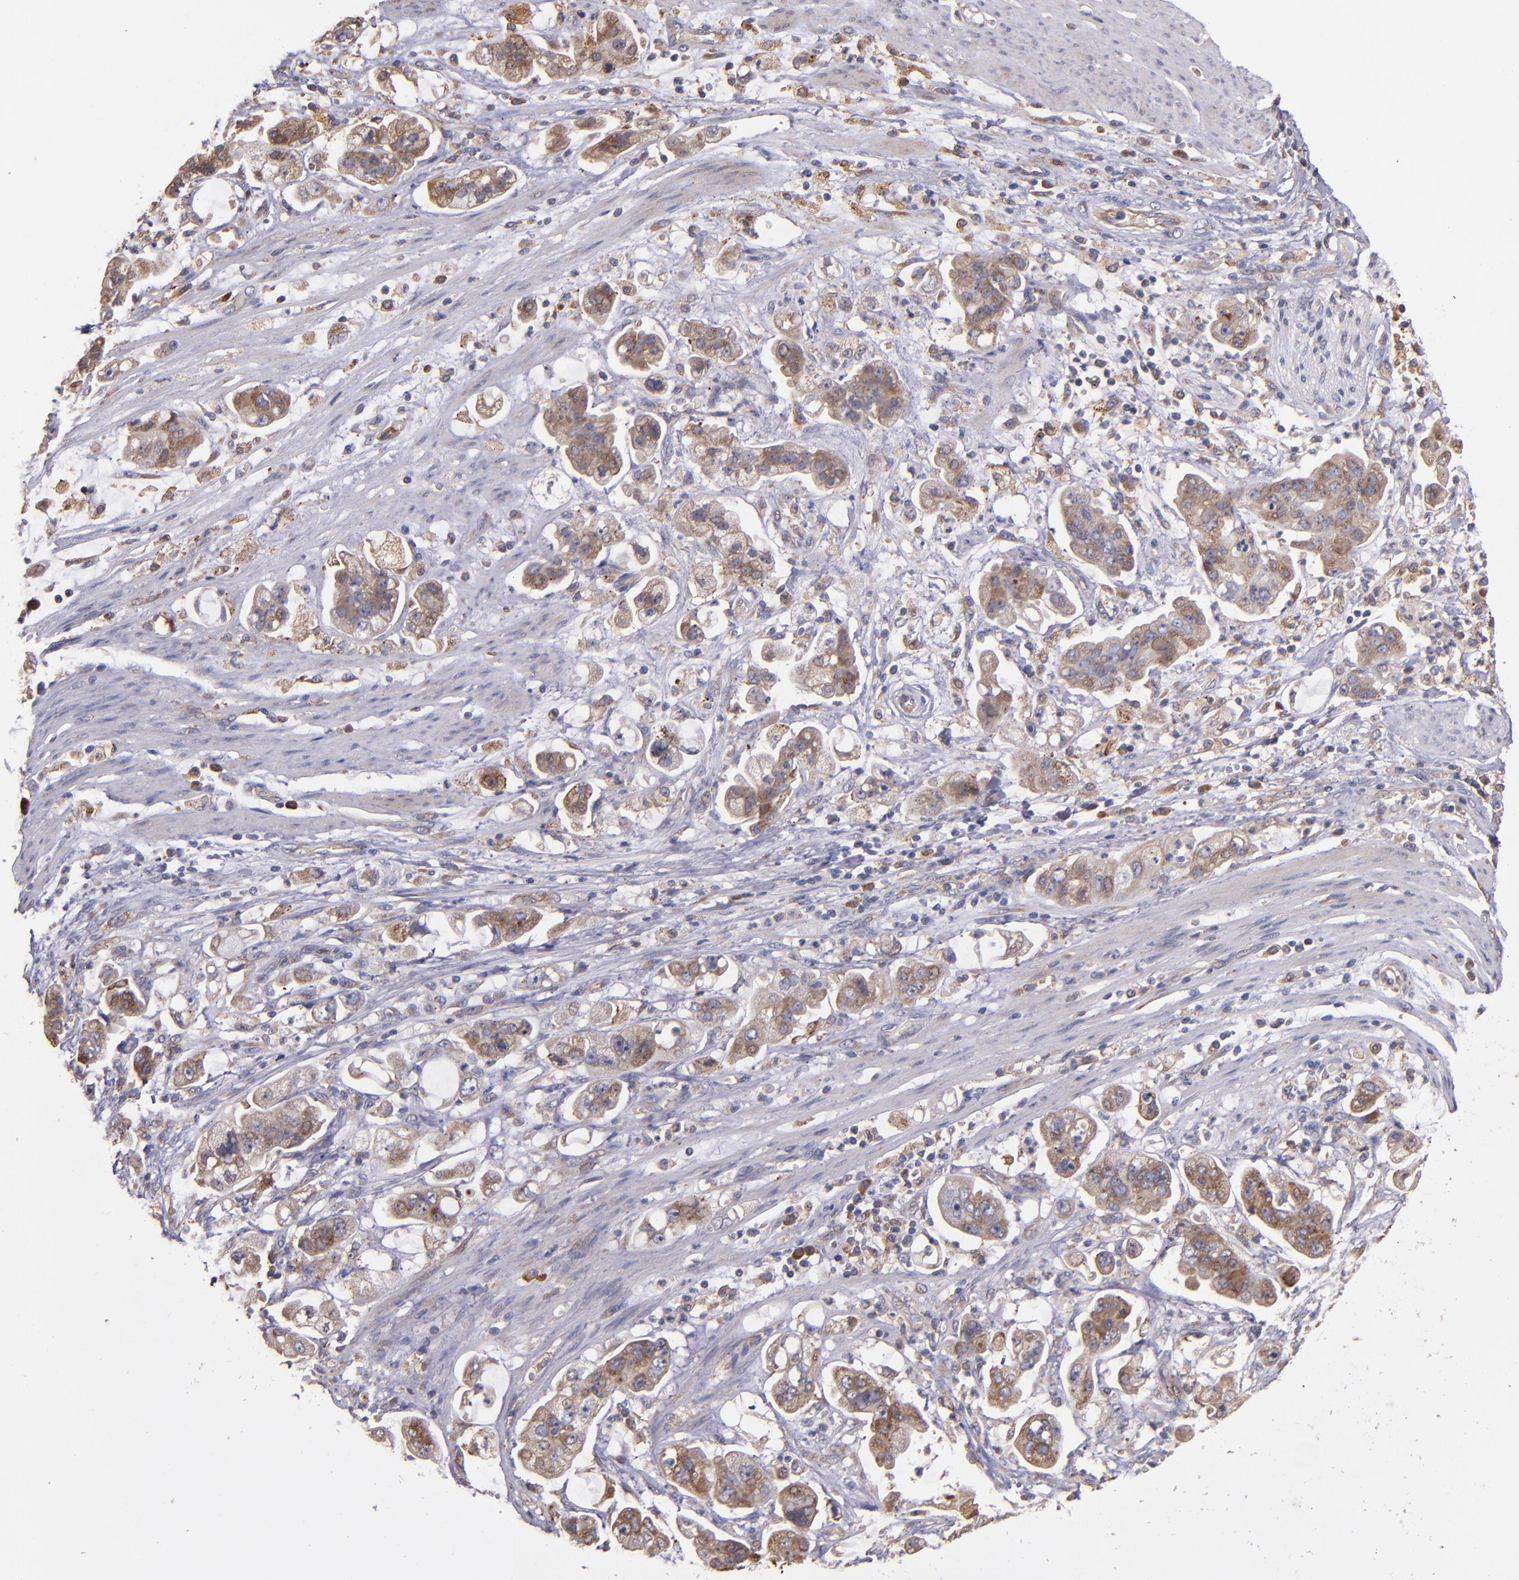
{"staining": {"intensity": "moderate", "quantity": ">75%", "location": "cytoplasmic/membranous"}, "tissue": "stomach cancer", "cell_type": "Tumor cells", "image_type": "cancer", "snomed": [{"axis": "morphology", "description": "Adenocarcinoma, NOS"}, {"axis": "topography", "description": "Stomach"}], "caption": "A photomicrograph of stomach cancer stained for a protein displays moderate cytoplasmic/membranous brown staining in tumor cells.", "gene": "IFIH1", "patient": {"sex": "male", "age": 62}}